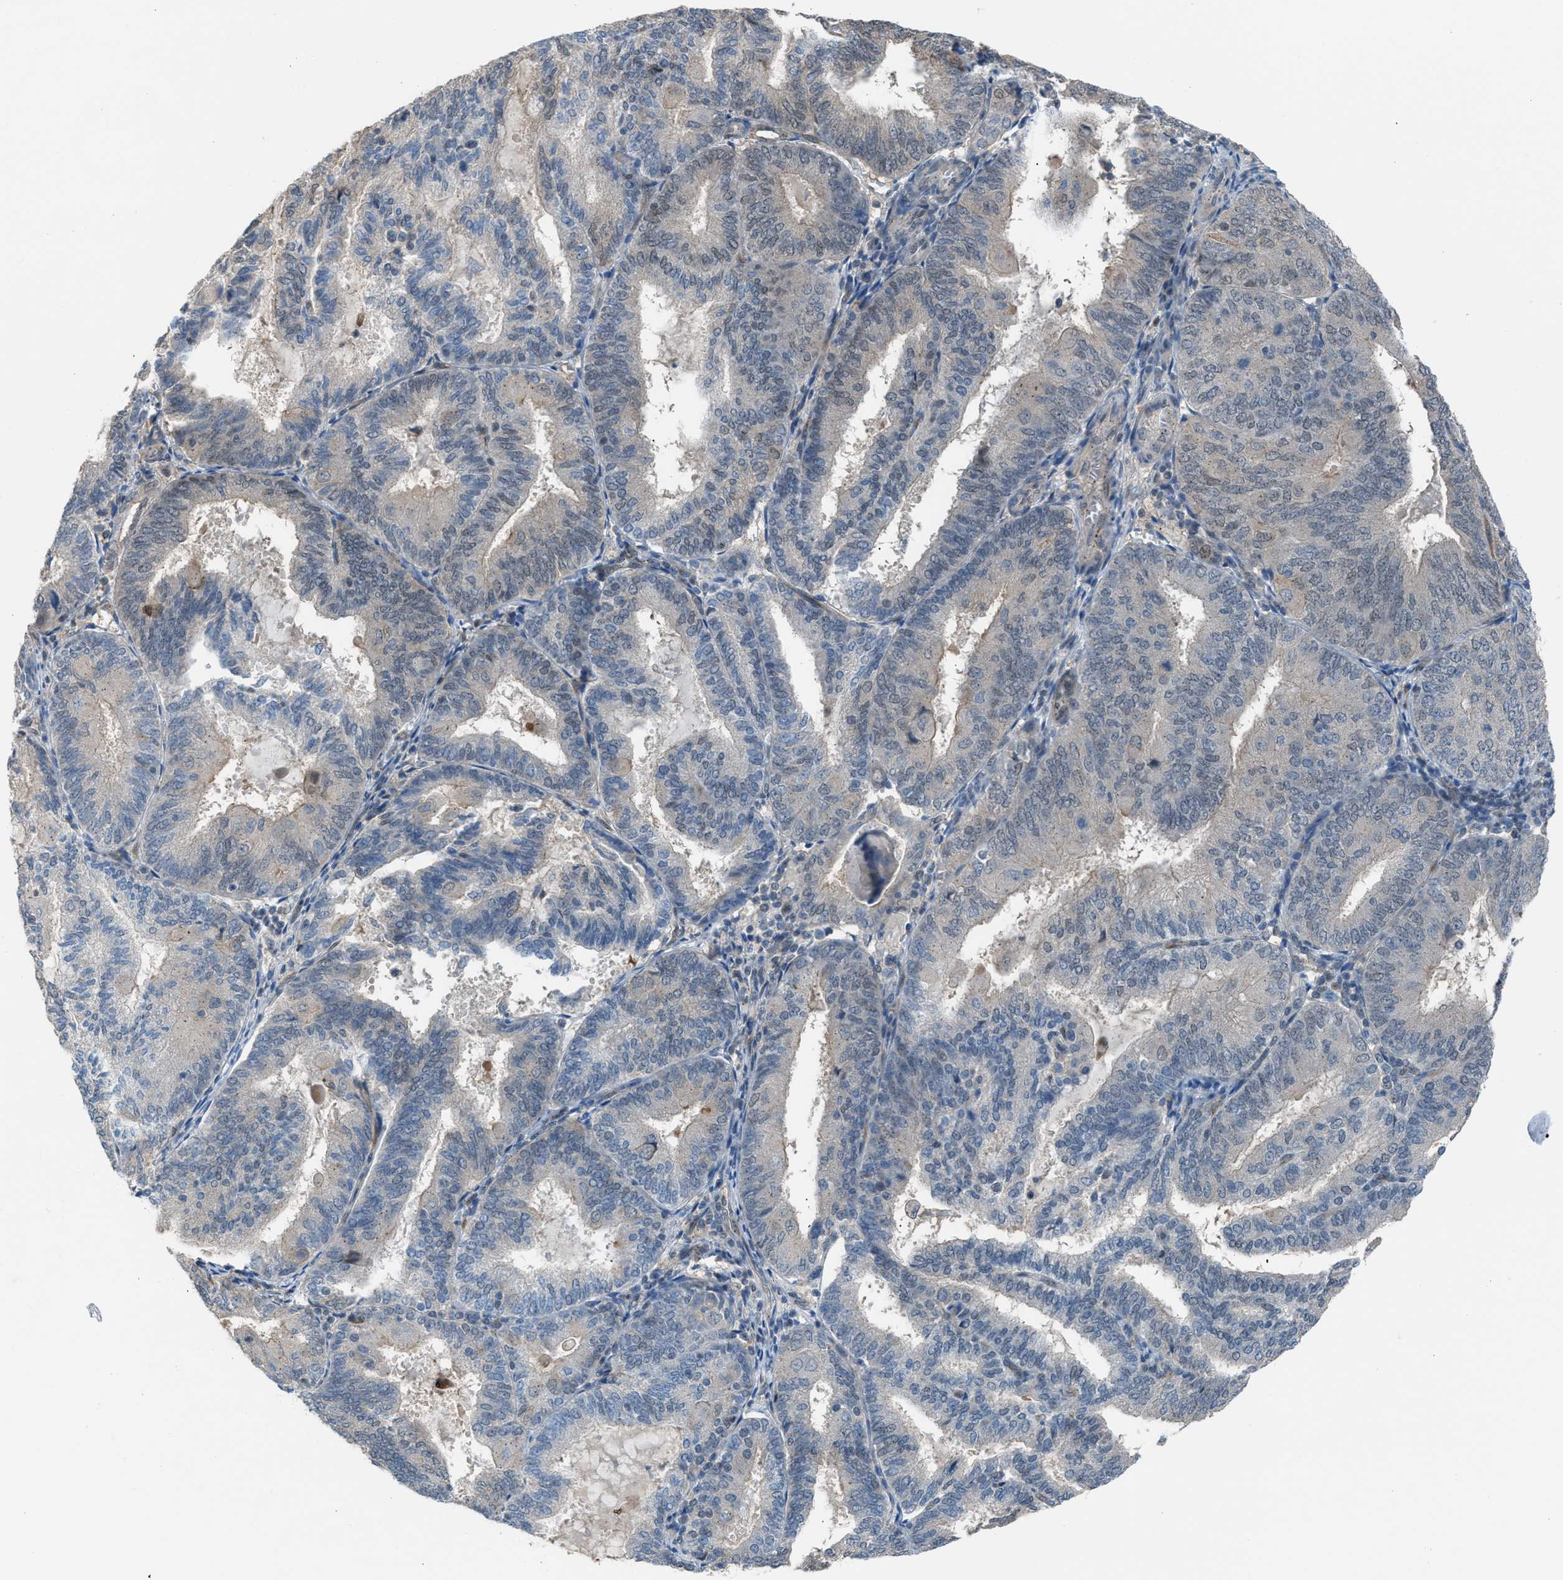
{"staining": {"intensity": "negative", "quantity": "none", "location": "none"}, "tissue": "endometrial cancer", "cell_type": "Tumor cells", "image_type": "cancer", "snomed": [{"axis": "morphology", "description": "Adenocarcinoma, NOS"}, {"axis": "topography", "description": "Endometrium"}], "caption": "Endometrial cancer stained for a protein using immunohistochemistry (IHC) demonstrates no positivity tumor cells.", "gene": "CRTC1", "patient": {"sex": "female", "age": 81}}